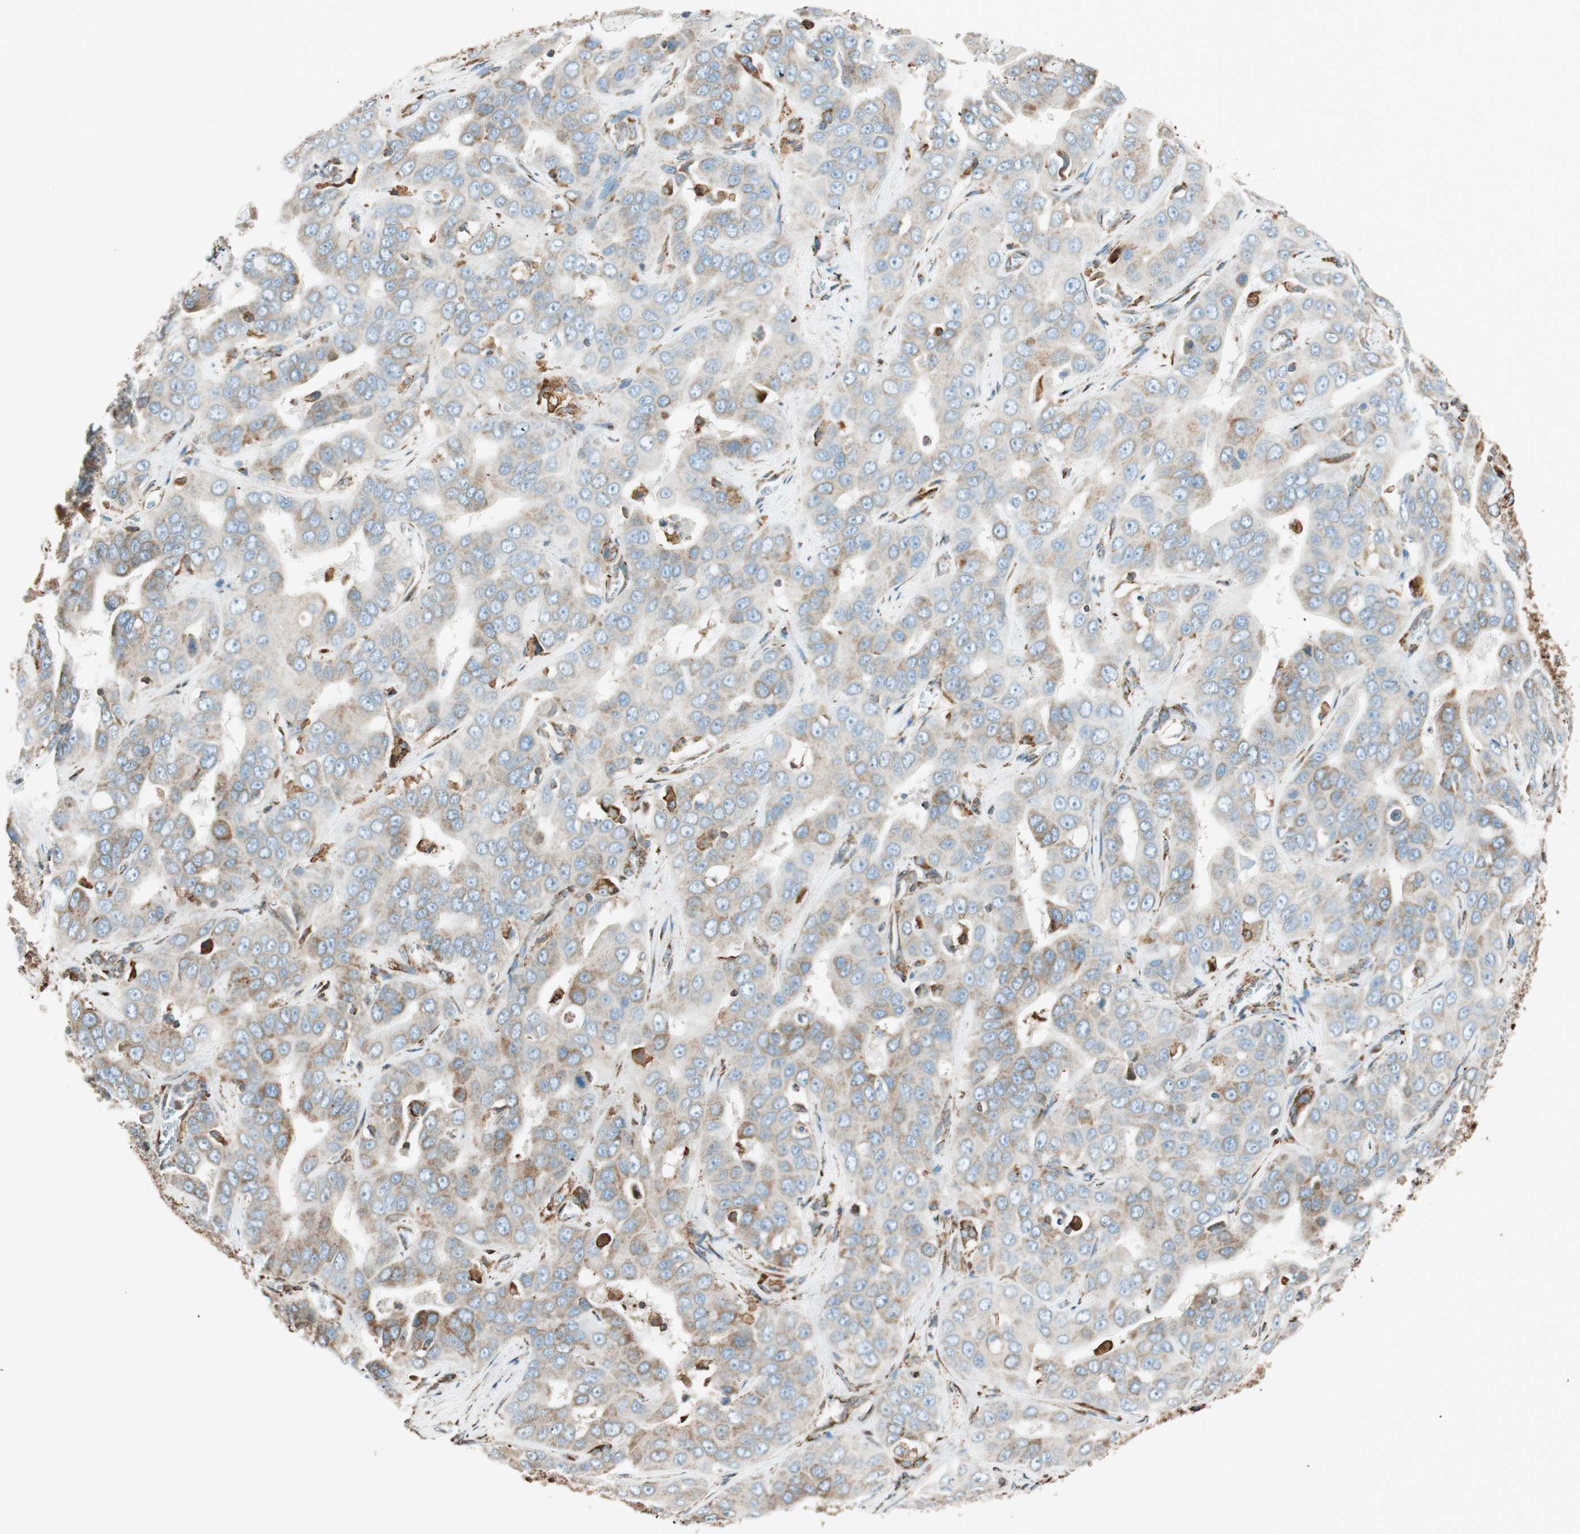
{"staining": {"intensity": "weak", "quantity": ">75%", "location": "cytoplasmic/membranous"}, "tissue": "liver cancer", "cell_type": "Tumor cells", "image_type": "cancer", "snomed": [{"axis": "morphology", "description": "Cholangiocarcinoma"}, {"axis": "topography", "description": "Liver"}], "caption": "High-power microscopy captured an immunohistochemistry photomicrograph of liver cancer, revealing weak cytoplasmic/membranous positivity in about >75% of tumor cells. (DAB IHC, brown staining for protein, blue staining for nuclei).", "gene": "PRKCSH", "patient": {"sex": "female", "age": 52}}